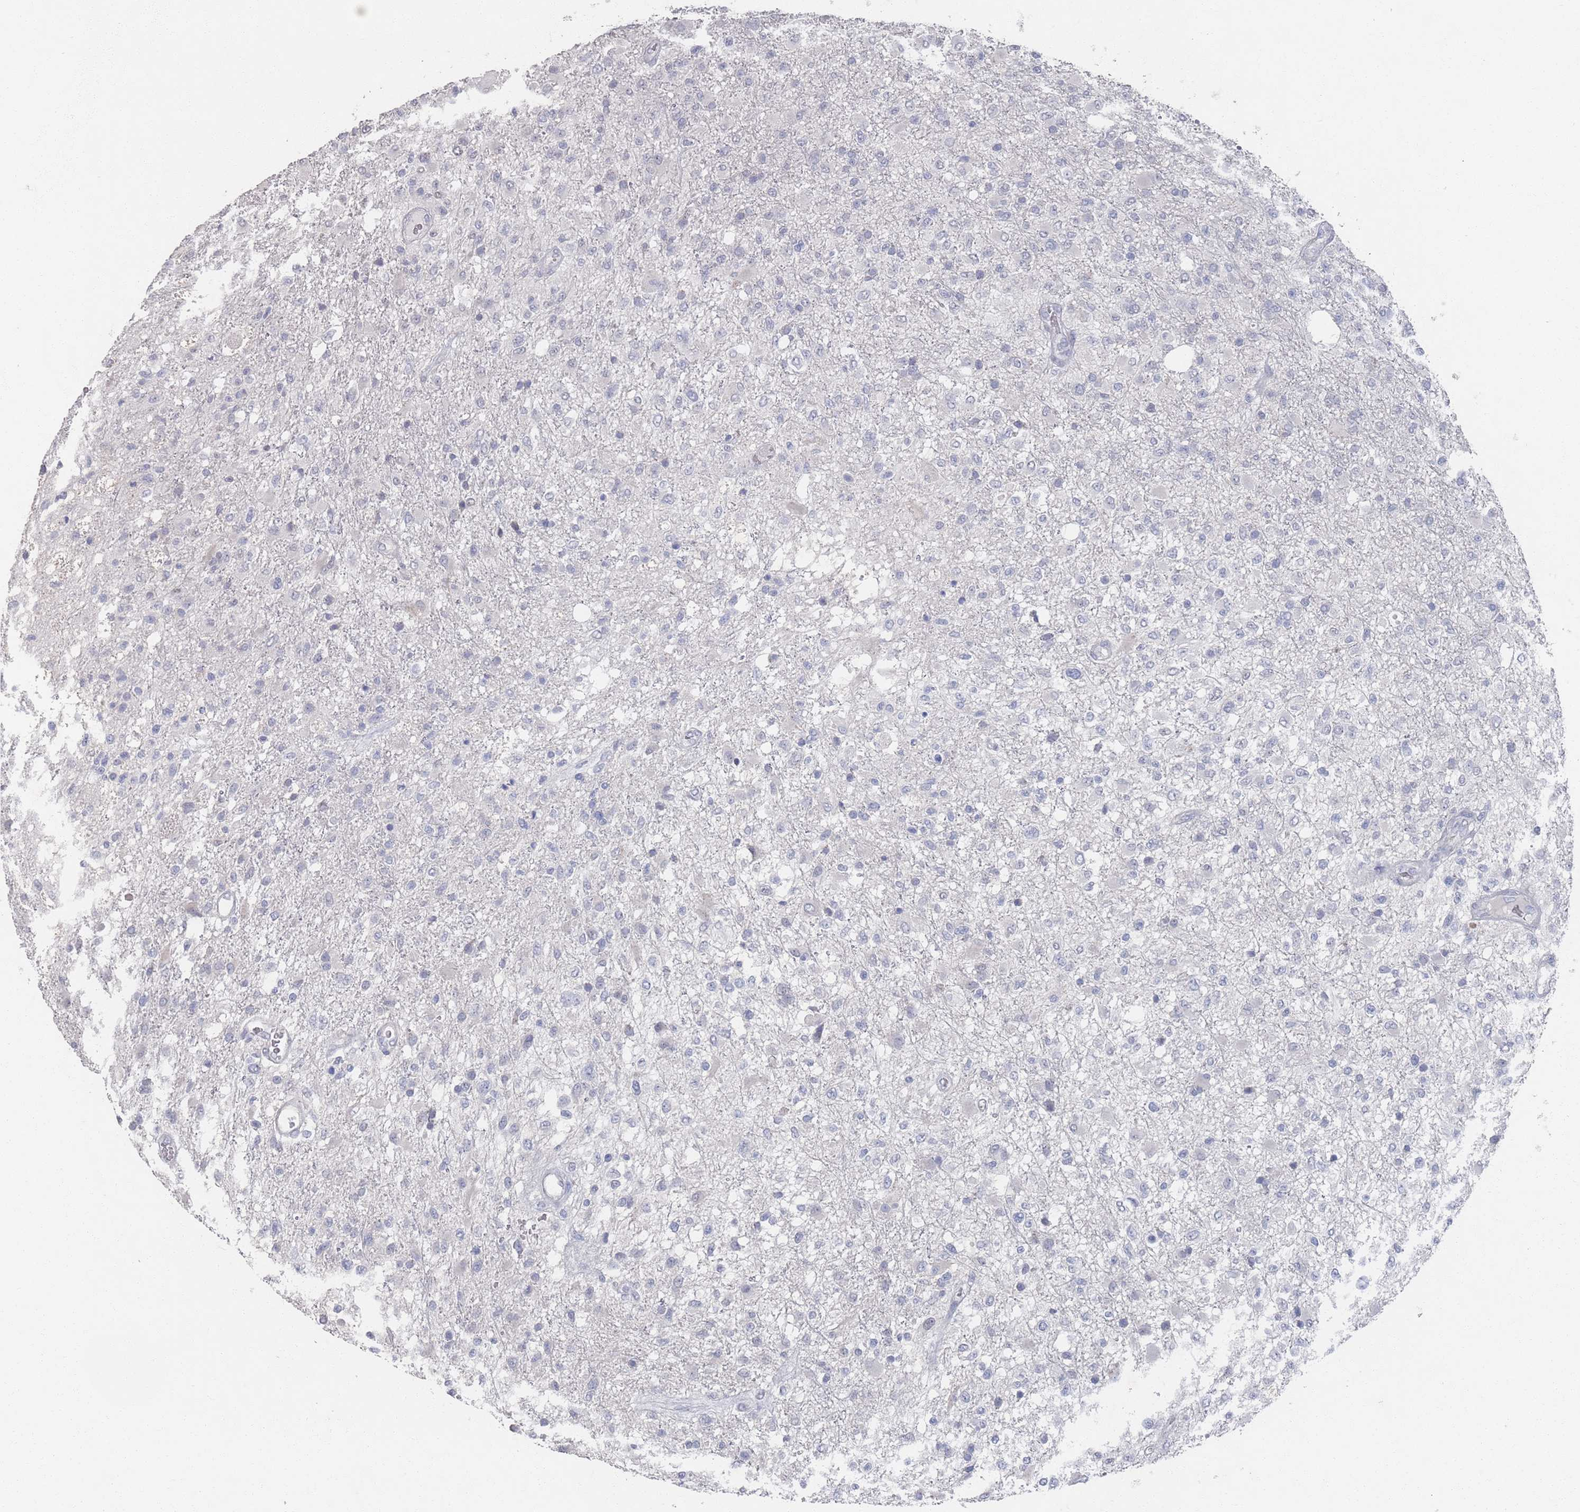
{"staining": {"intensity": "negative", "quantity": "none", "location": "none"}, "tissue": "glioma", "cell_type": "Tumor cells", "image_type": "cancer", "snomed": [{"axis": "morphology", "description": "Glioma, malignant, High grade"}, {"axis": "topography", "description": "Brain"}], "caption": "A high-resolution histopathology image shows immunohistochemistry (IHC) staining of high-grade glioma (malignant), which reveals no significant expression in tumor cells.", "gene": "PROM2", "patient": {"sex": "female", "age": 74}}